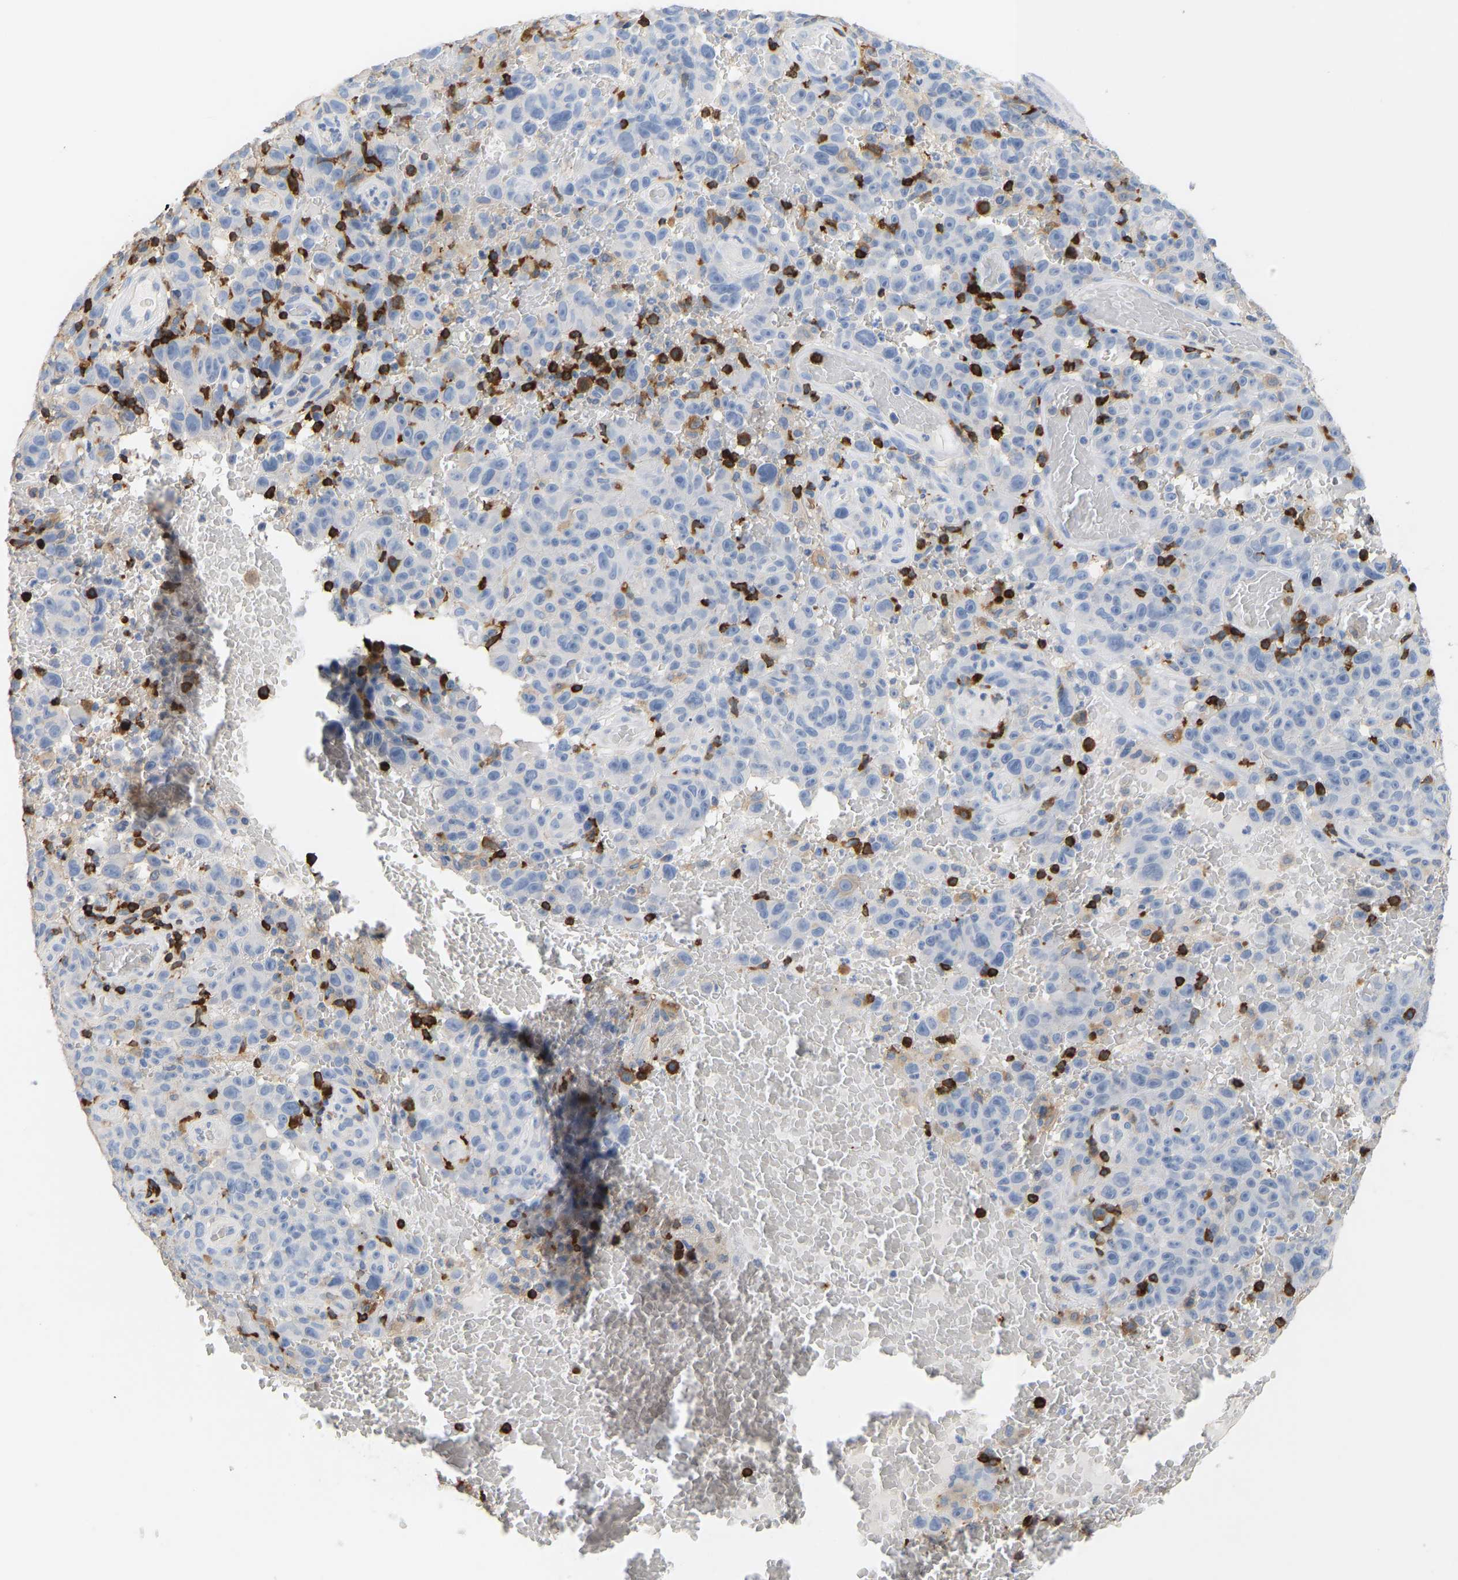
{"staining": {"intensity": "negative", "quantity": "none", "location": "none"}, "tissue": "melanoma", "cell_type": "Tumor cells", "image_type": "cancer", "snomed": [{"axis": "morphology", "description": "Malignant melanoma, NOS"}, {"axis": "topography", "description": "Skin"}], "caption": "Melanoma was stained to show a protein in brown. There is no significant staining in tumor cells. (Stains: DAB (3,3'-diaminobenzidine) immunohistochemistry (IHC) with hematoxylin counter stain, Microscopy: brightfield microscopy at high magnification).", "gene": "EVL", "patient": {"sex": "female", "age": 82}}